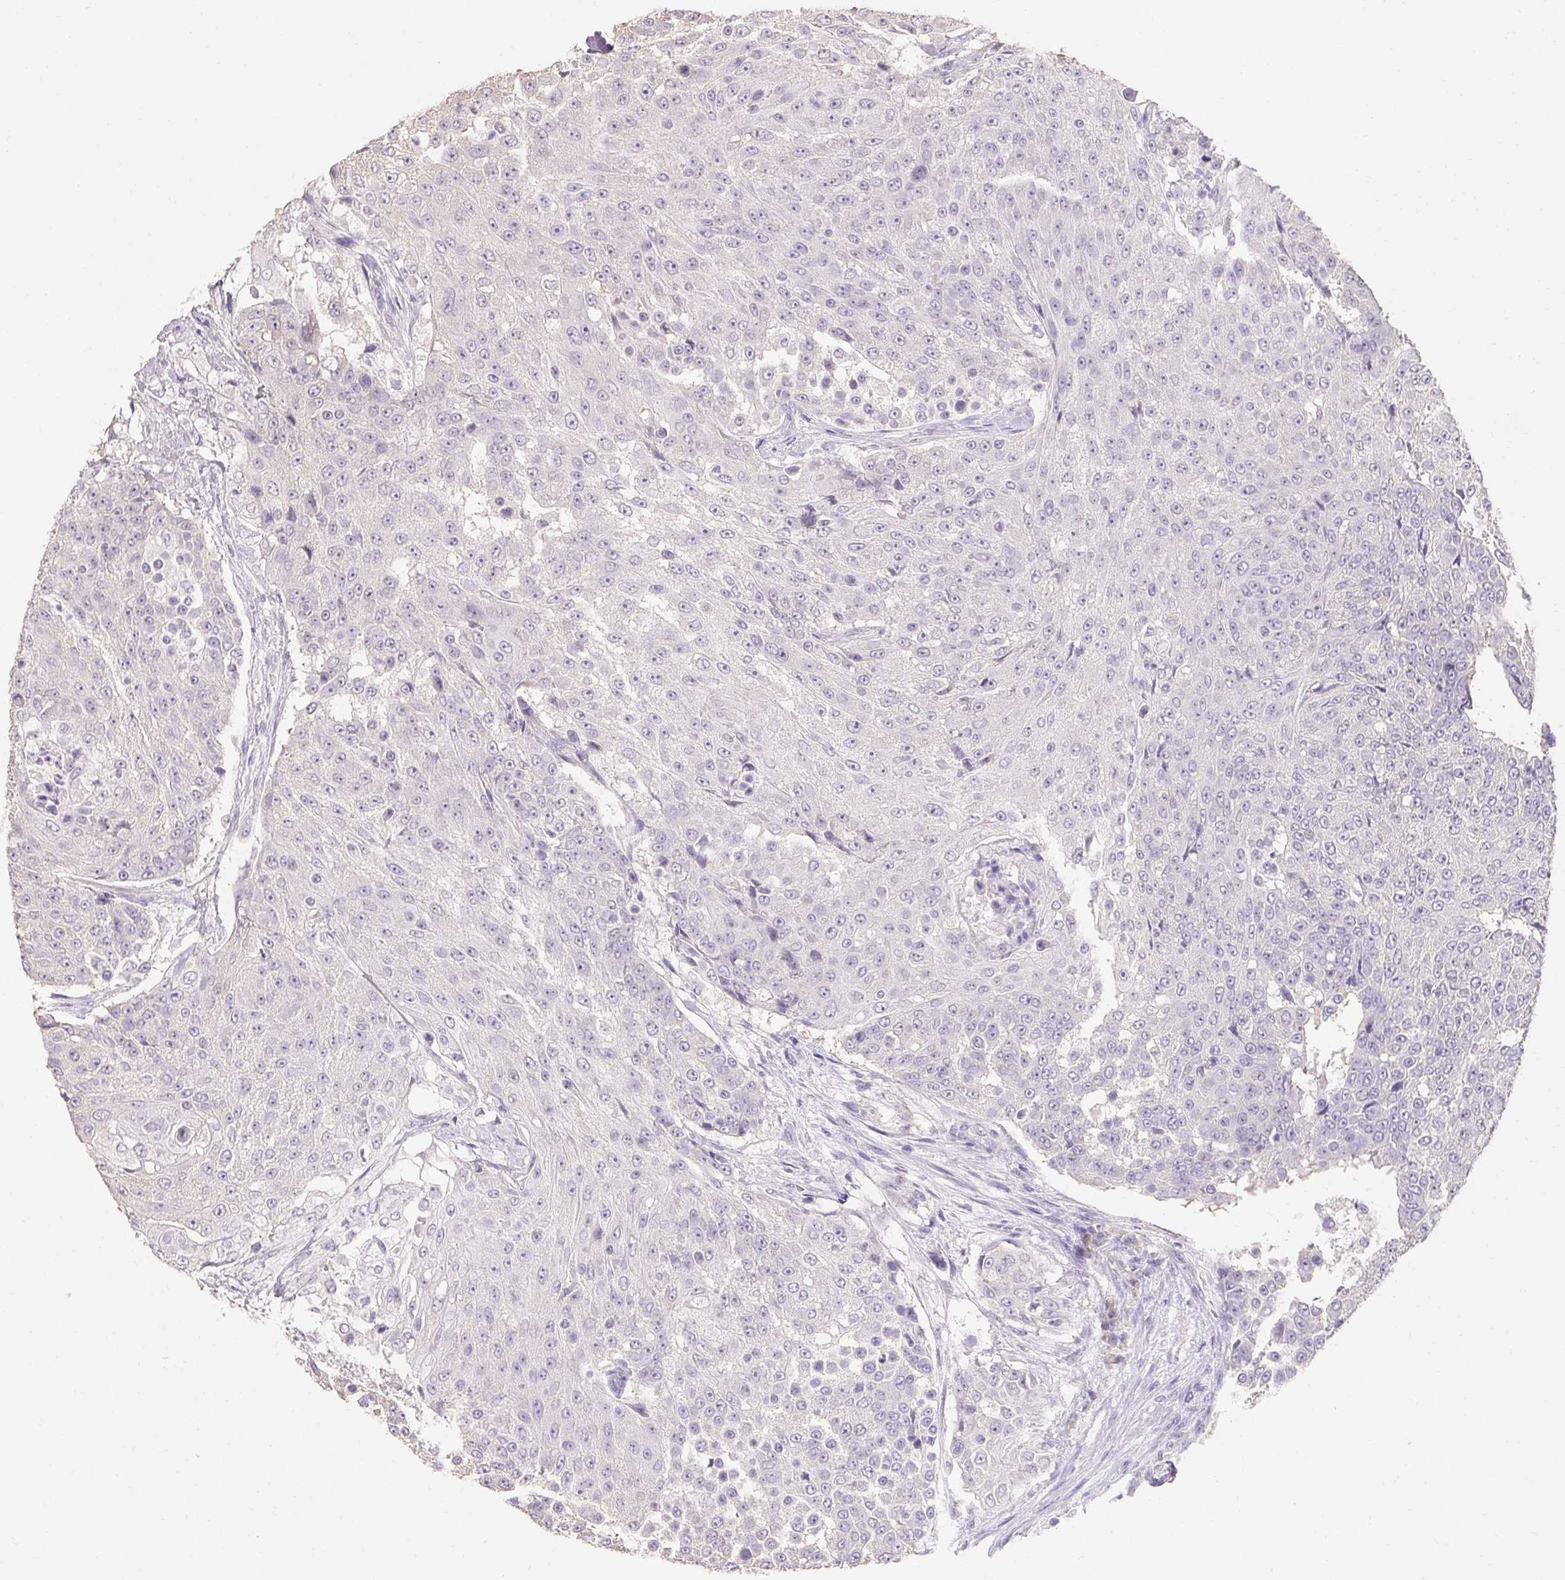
{"staining": {"intensity": "negative", "quantity": "none", "location": "none"}, "tissue": "urothelial cancer", "cell_type": "Tumor cells", "image_type": "cancer", "snomed": [{"axis": "morphology", "description": "Urothelial carcinoma, High grade"}, {"axis": "topography", "description": "Urinary bladder"}], "caption": "Immunohistochemistry (IHC) photomicrograph of urothelial cancer stained for a protein (brown), which reveals no positivity in tumor cells.", "gene": "MAP7D2", "patient": {"sex": "female", "age": 63}}